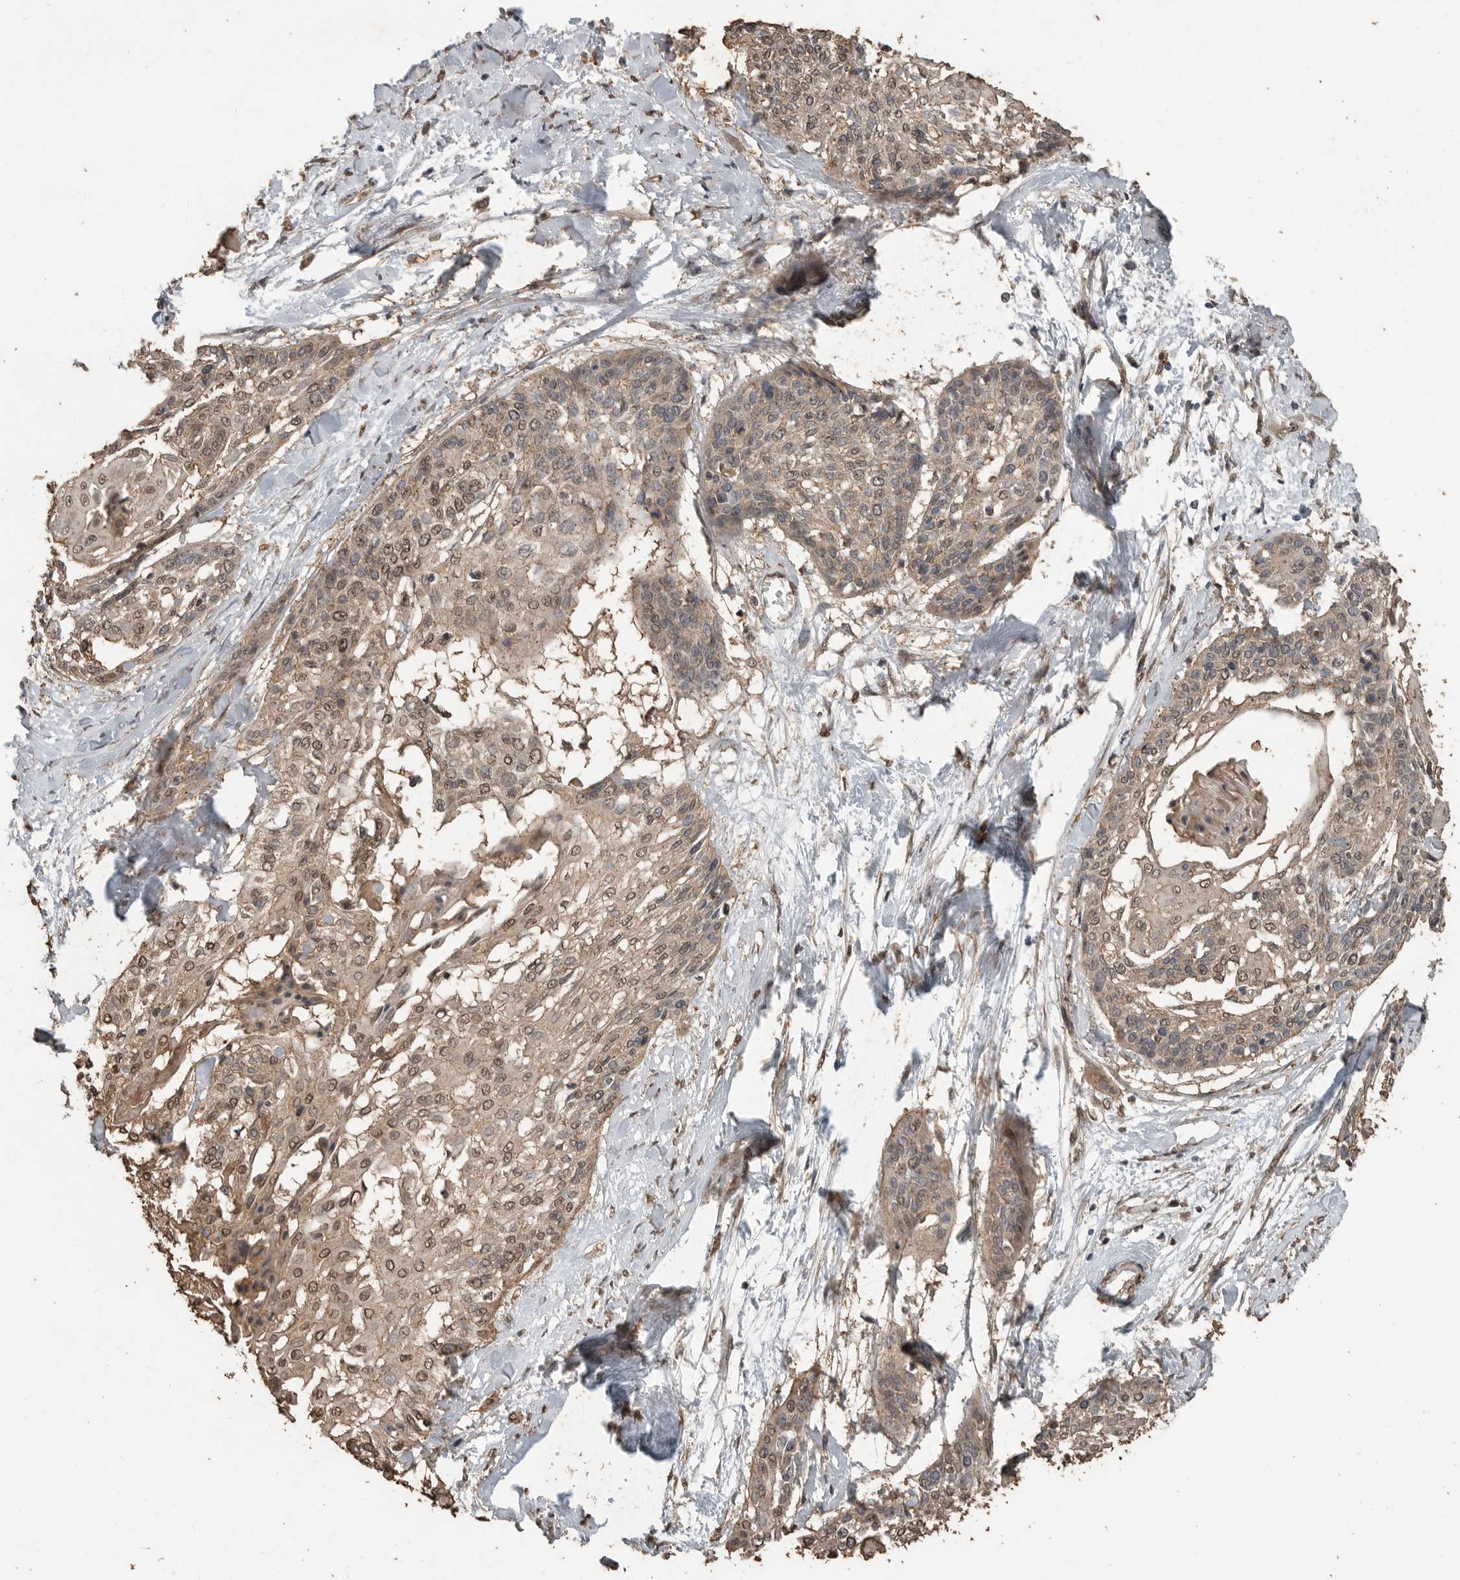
{"staining": {"intensity": "weak", "quantity": ">75%", "location": "cytoplasmic/membranous,nuclear"}, "tissue": "cervical cancer", "cell_type": "Tumor cells", "image_type": "cancer", "snomed": [{"axis": "morphology", "description": "Squamous cell carcinoma, NOS"}, {"axis": "topography", "description": "Cervix"}], "caption": "Human cervical cancer stained with a protein marker exhibits weak staining in tumor cells.", "gene": "BLZF1", "patient": {"sex": "female", "age": 57}}